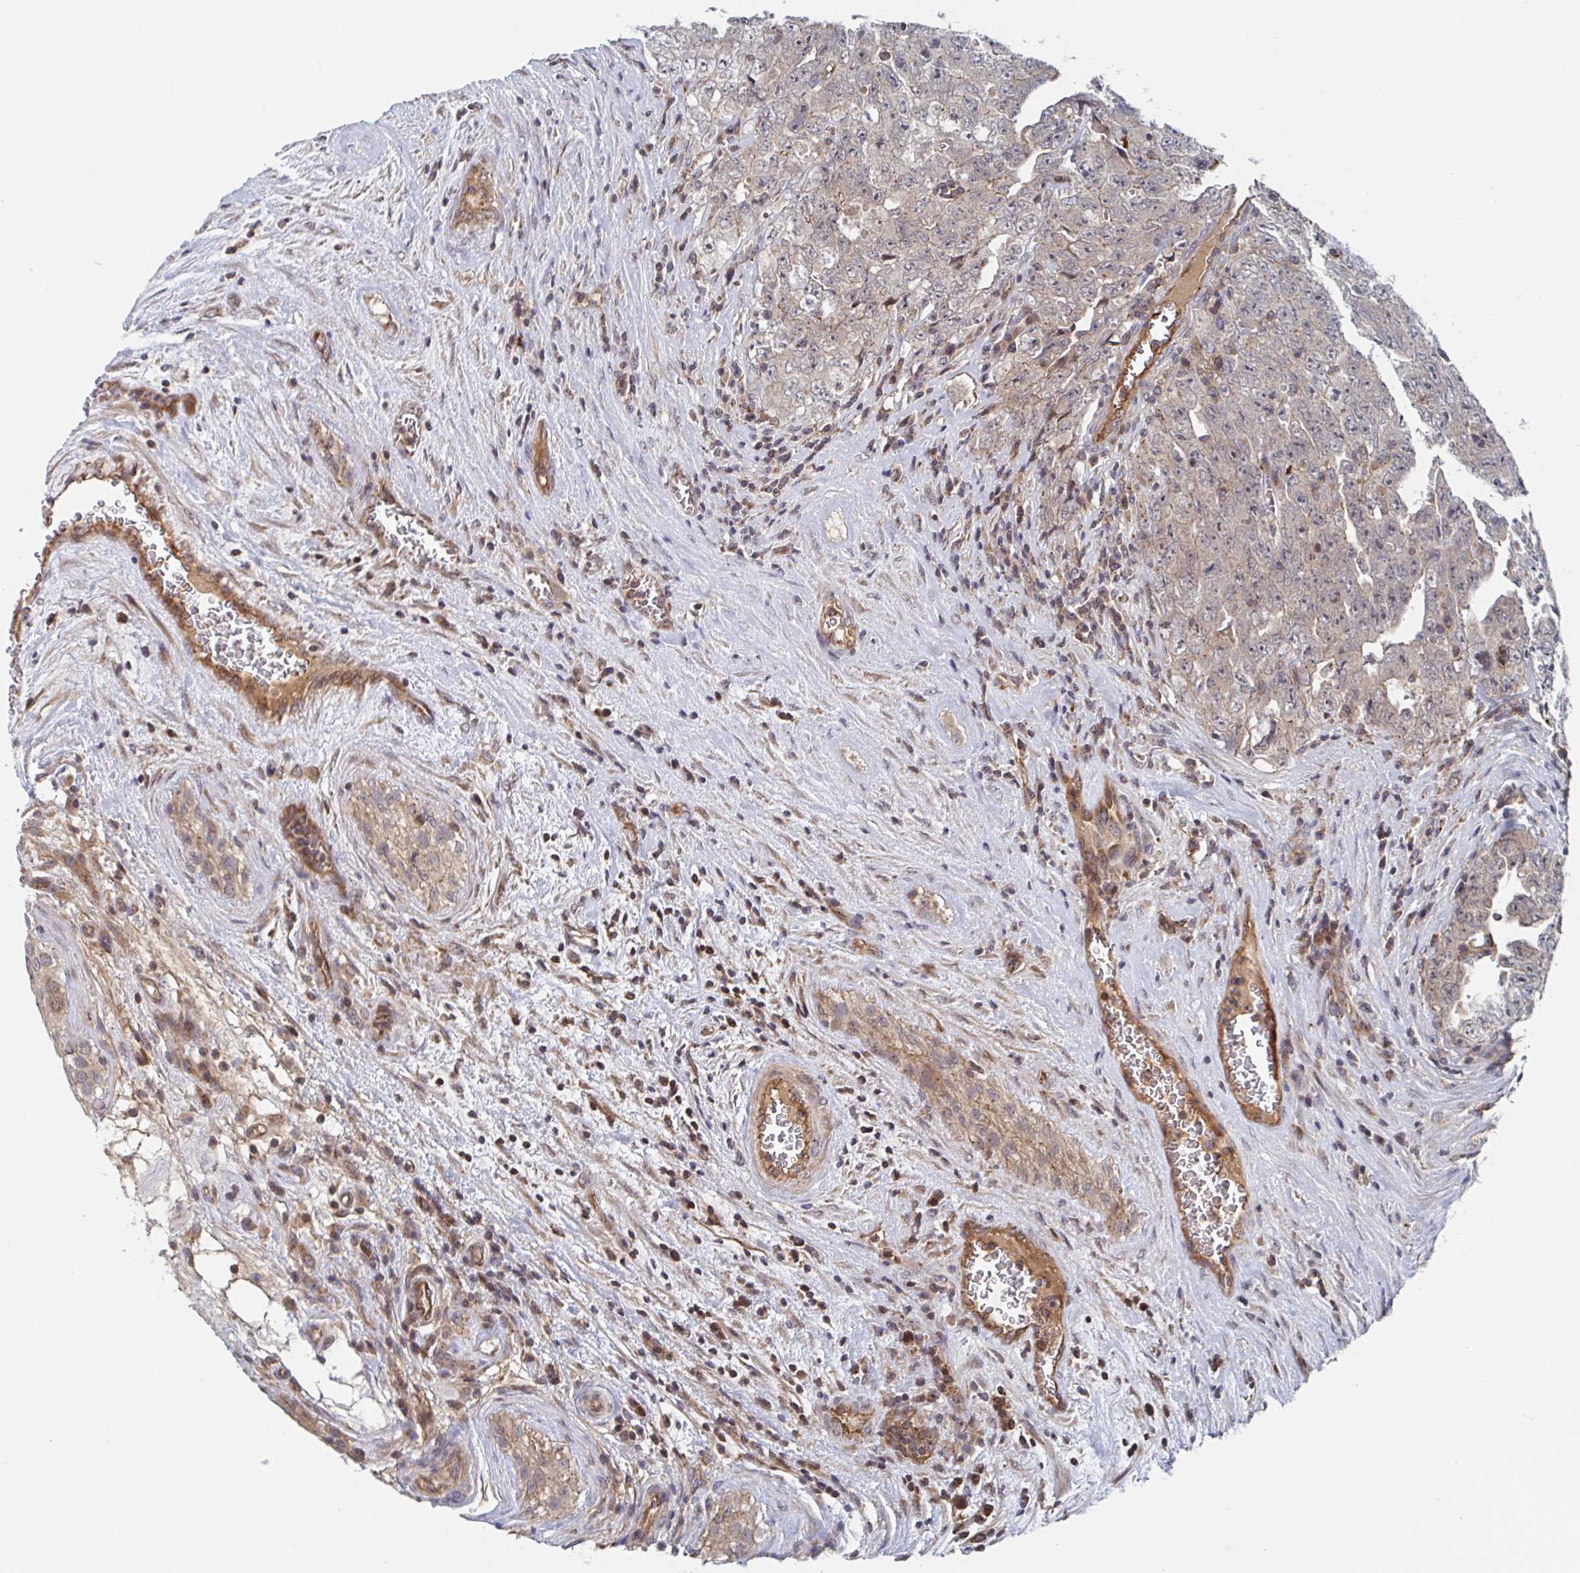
{"staining": {"intensity": "weak", "quantity": "25%-75%", "location": "cytoplasmic/membranous,nuclear"}, "tissue": "testis cancer", "cell_type": "Tumor cells", "image_type": "cancer", "snomed": [{"axis": "morphology", "description": "Carcinoma, Embryonal, NOS"}, {"axis": "topography", "description": "Testis"}], "caption": "Tumor cells display low levels of weak cytoplasmic/membranous and nuclear positivity in approximately 25%-75% of cells in human testis cancer.", "gene": "DHRS12", "patient": {"sex": "male", "age": 28}}